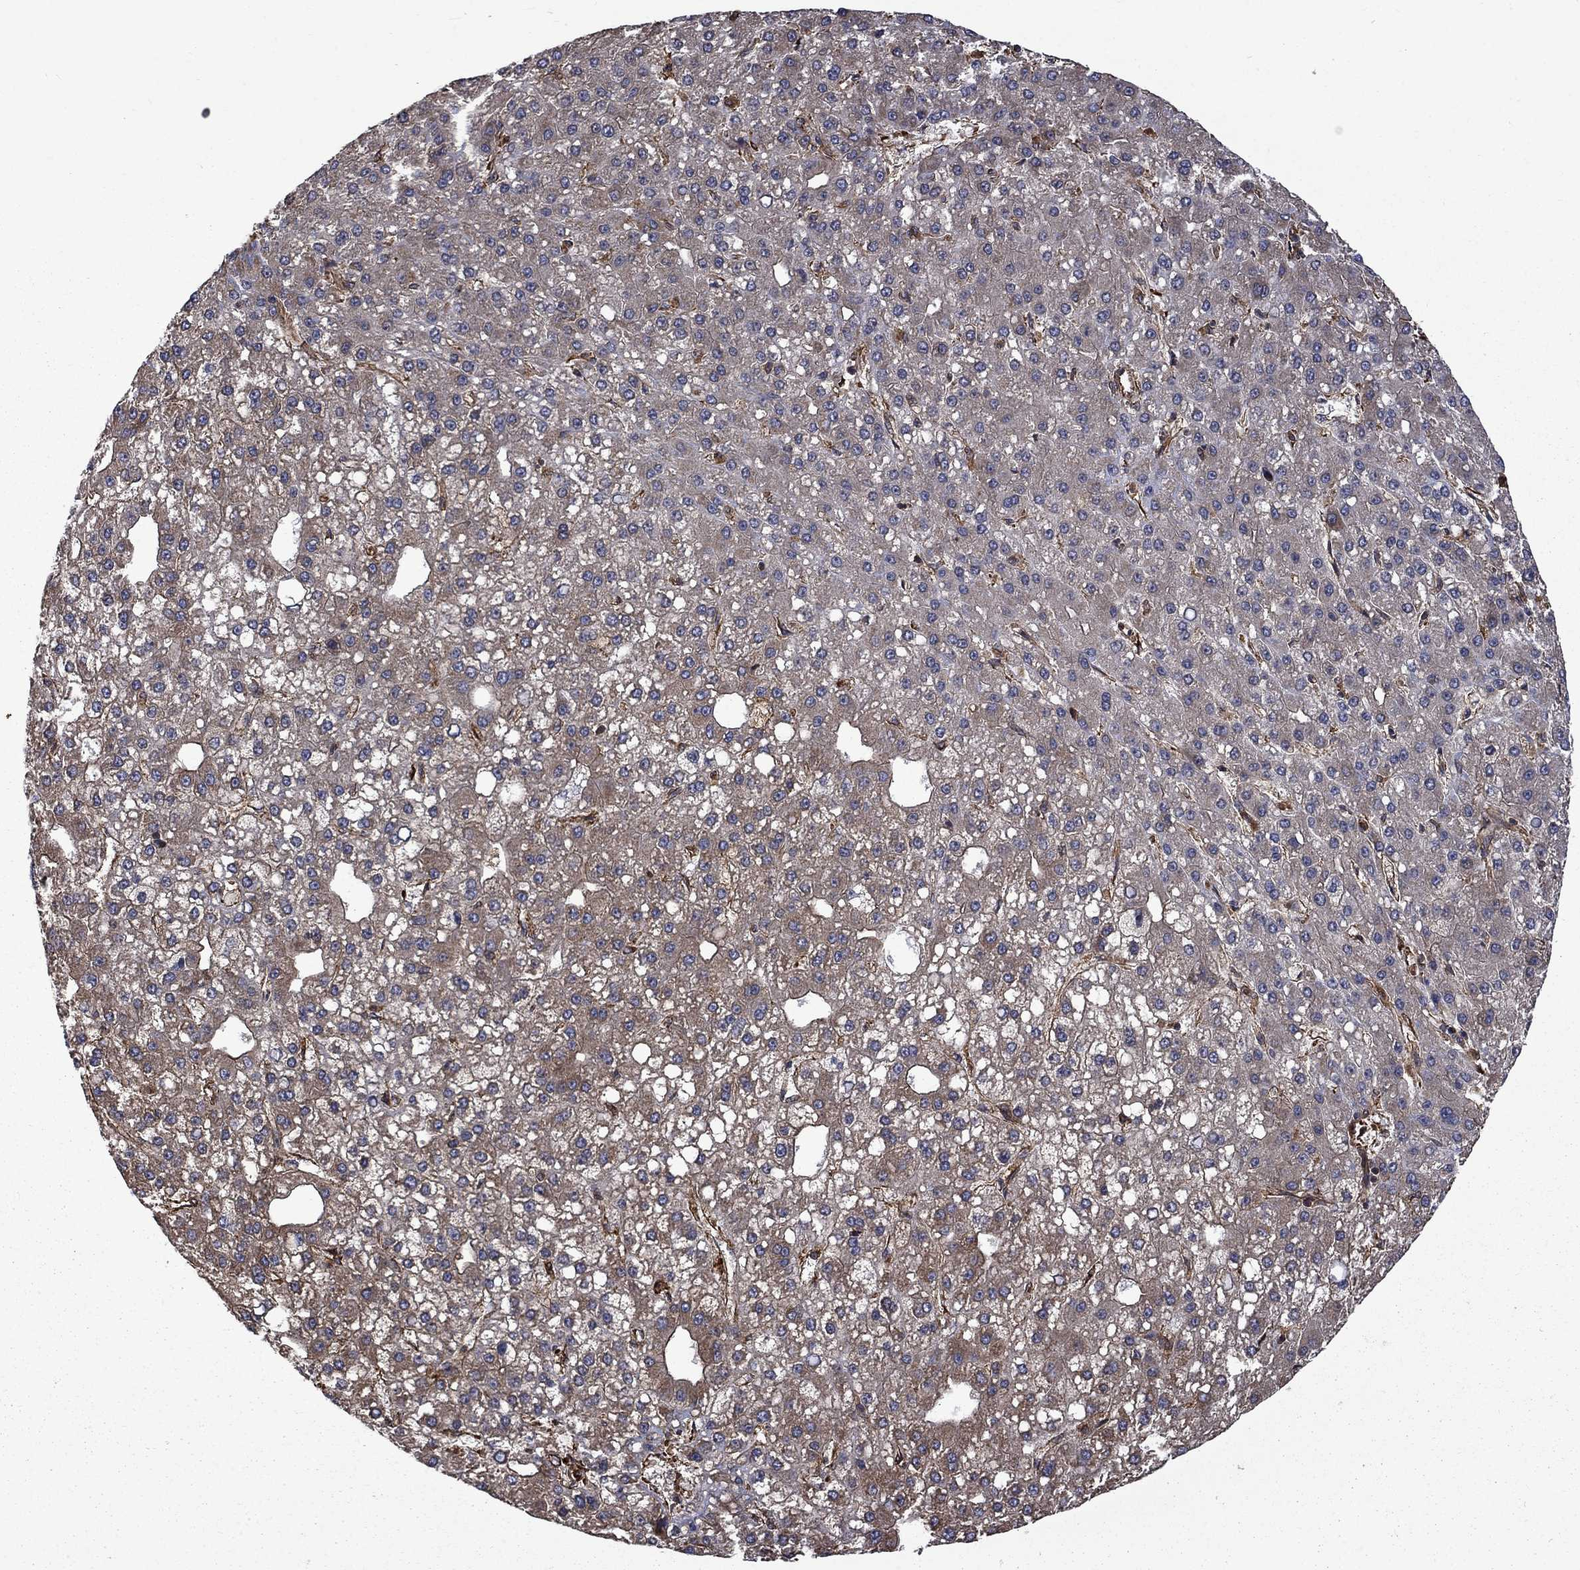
{"staining": {"intensity": "weak", "quantity": "25%-75%", "location": "cytoplasmic/membranous"}, "tissue": "liver cancer", "cell_type": "Tumor cells", "image_type": "cancer", "snomed": [{"axis": "morphology", "description": "Carcinoma, Hepatocellular, NOS"}, {"axis": "topography", "description": "Liver"}], "caption": "Protein expression analysis of human hepatocellular carcinoma (liver) reveals weak cytoplasmic/membranous staining in approximately 25%-75% of tumor cells.", "gene": "CUTC", "patient": {"sex": "male", "age": 67}}